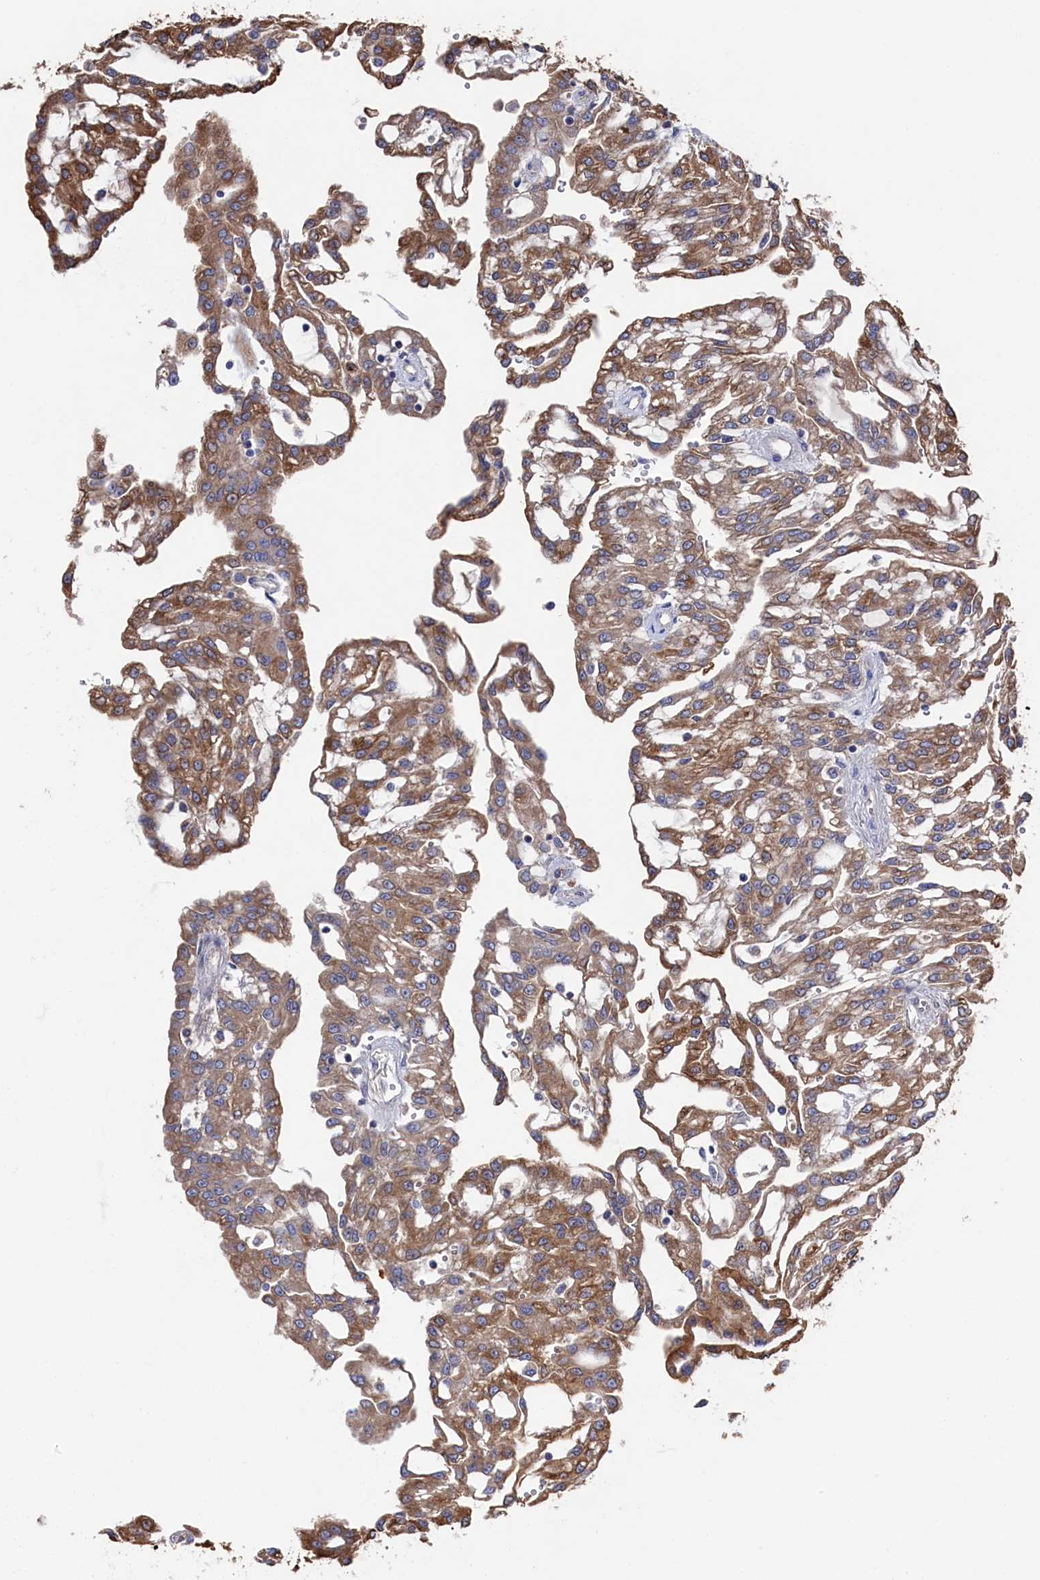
{"staining": {"intensity": "moderate", "quantity": ">75%", "location": "cytoplasmic/membranous"}, "tissue": "renal cancer", "cell_type": "Tumor cells", "image_type": "cancer", "snomed": [{"axis": "morphology", "description": "Adenocarcinoma, NOS"}, {"axis": "topography", "description": "Kidney"}], "caption": "Immunohistochemistry (IHC) photomicrograph of neoplastic tissue: human adenocarcinoma (renal) stained using IHC demonstrates medium levels of moderate protein expression localized specifically in the cytoplasmic/membranous of tumor cells, appearing as a cytoplasmic/membranous brown color.", "gene": "TK2", "patient": {"sex": "male", "age": 63}}